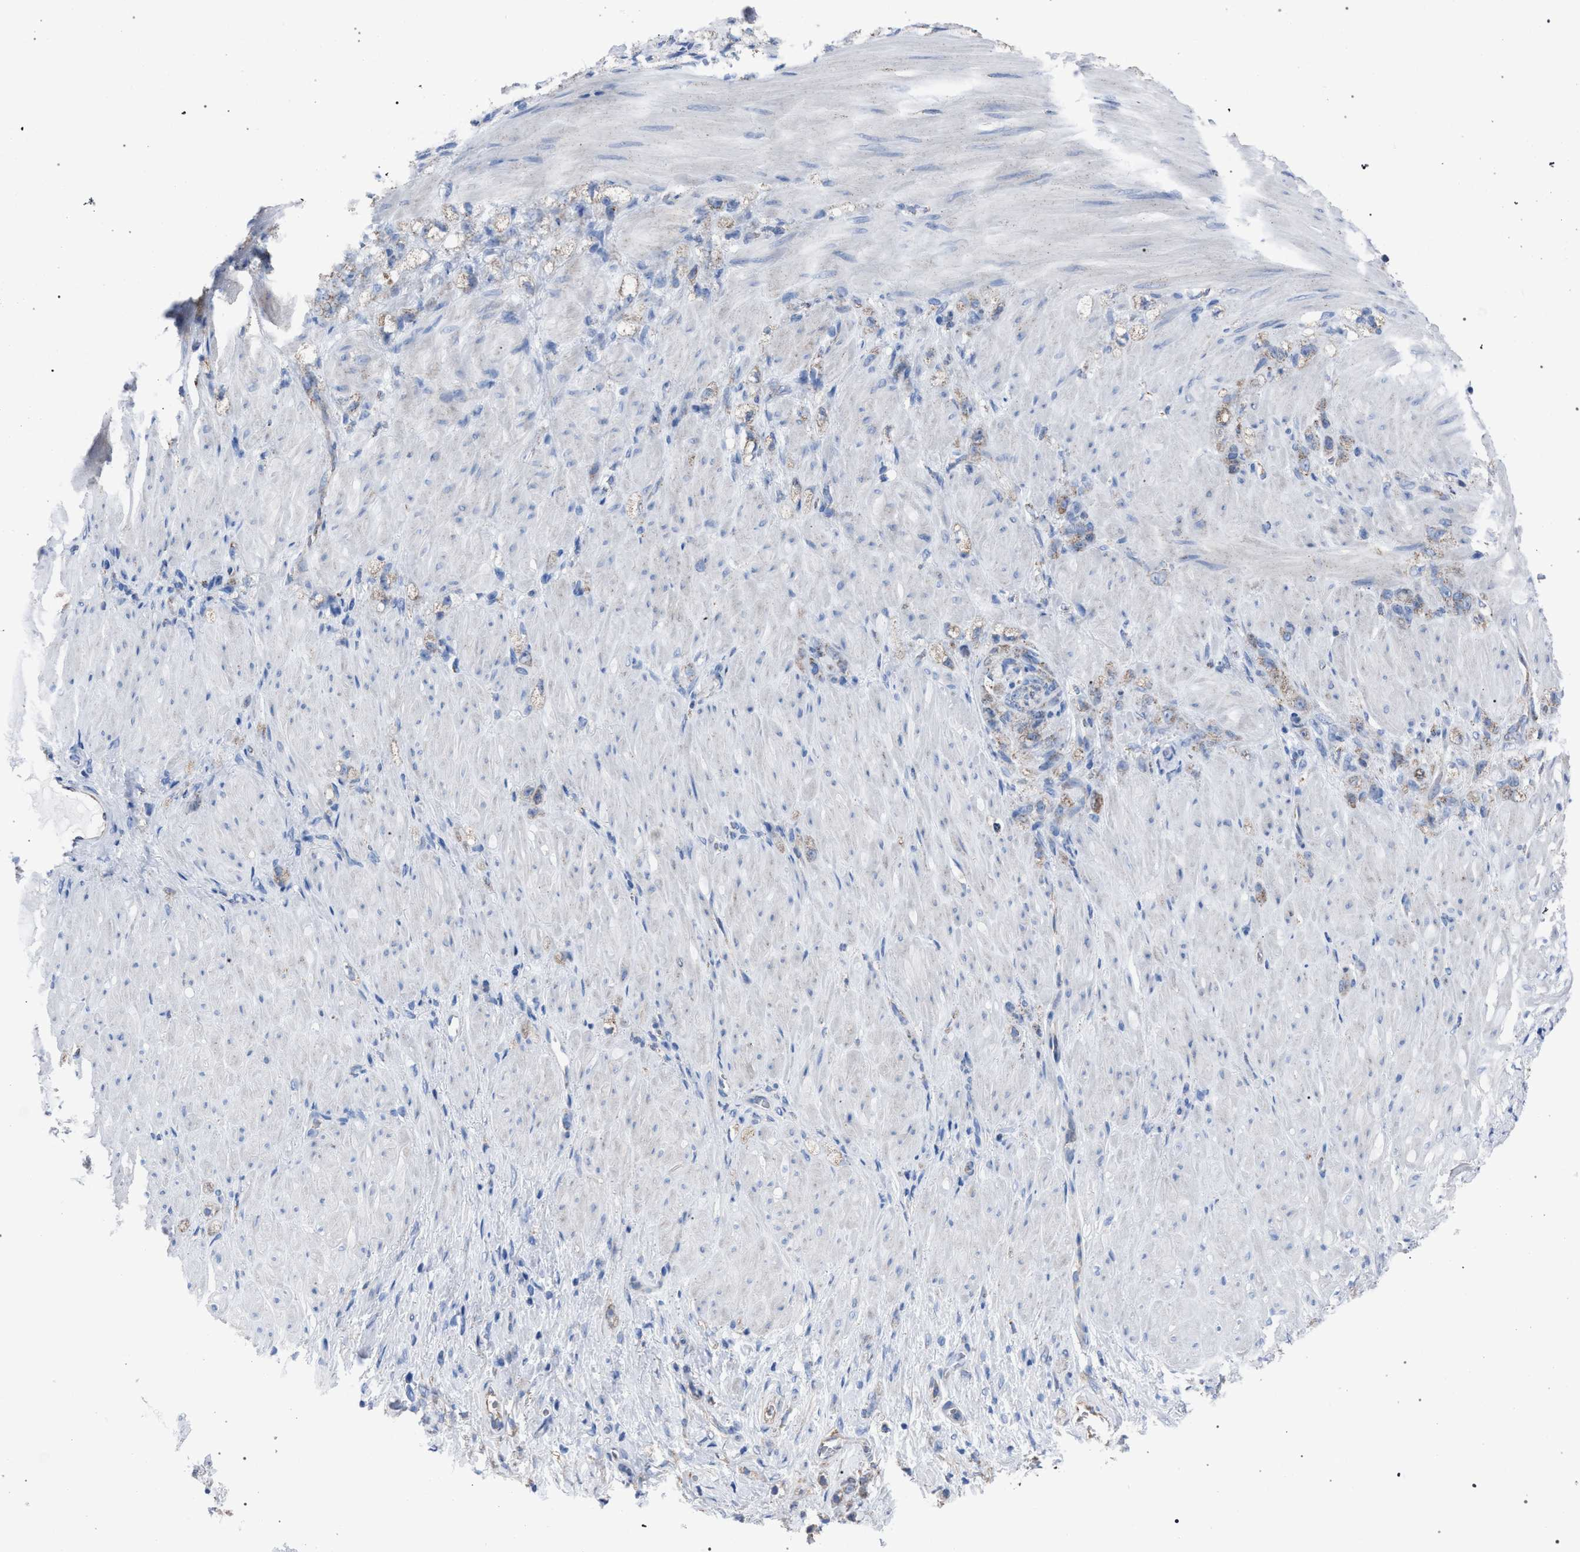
{"staining": {"intensity": "weak", "quantity": "<25%", "location": "cytoplasmic/membranous"}, "tissue": "stomach cancer", "cell_type": "Tumor cells", "image_type": "cancer", "snomed": [{"axis": "morphology", "description": "Normal tissue, NOS"}, {"axis": "morphology", "description": "Adenocarcinoma, NOS"}, {"axis": "topography", "description": "Stomach"}], "caption": "IHC micrograph of stomach cancer stained for a protein (brown), which demonstrates no expression in tumor cells.", "gene": "HSD17B4", "patient": {"sex": "male", "age": 82}}